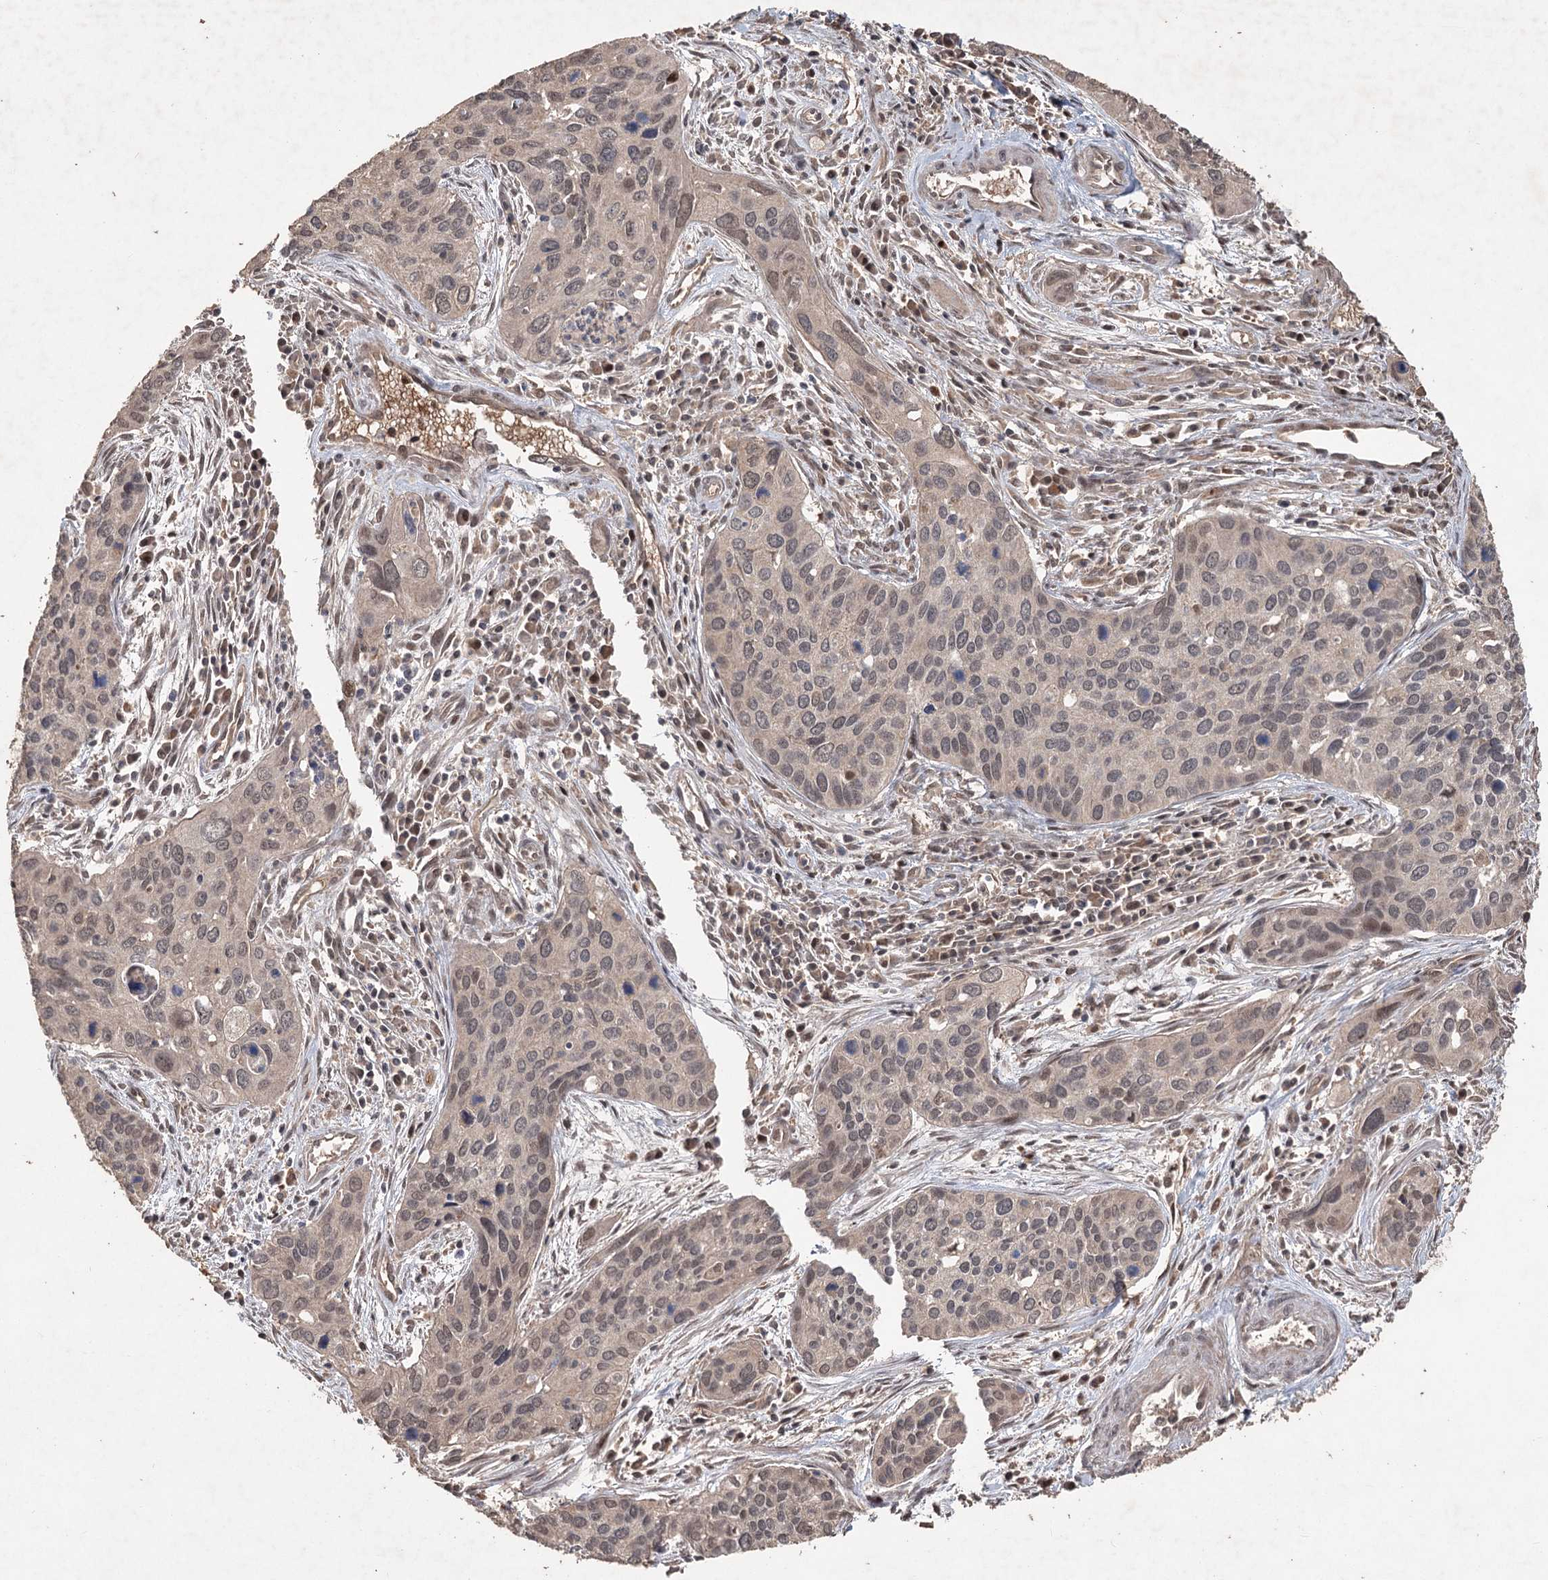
{"staining": {"intensity": "weak", "quantity": "25%-75%", "location": "nuclear"}, "tissue": "cervical cancer", "cell_type": "Tumor cells", "image_type": "cancer", "snomed": [{"axis": "morphology", "description": "Squamous cell carcinoma, NOS"}, {"axis": "topography", "description": "Cervix"}], "caption": "Squamous cell carcinoma (cervical) stained with DAB immunohistochemistry displays low levels of weak nuclear positivity in approximately 25%-75% of tumor cells. Ihc stains the protein of interest in brown and the nuclei are stained blue.", "gene": "FBXO7", "patient": {"sex": "female", "age": 55}}